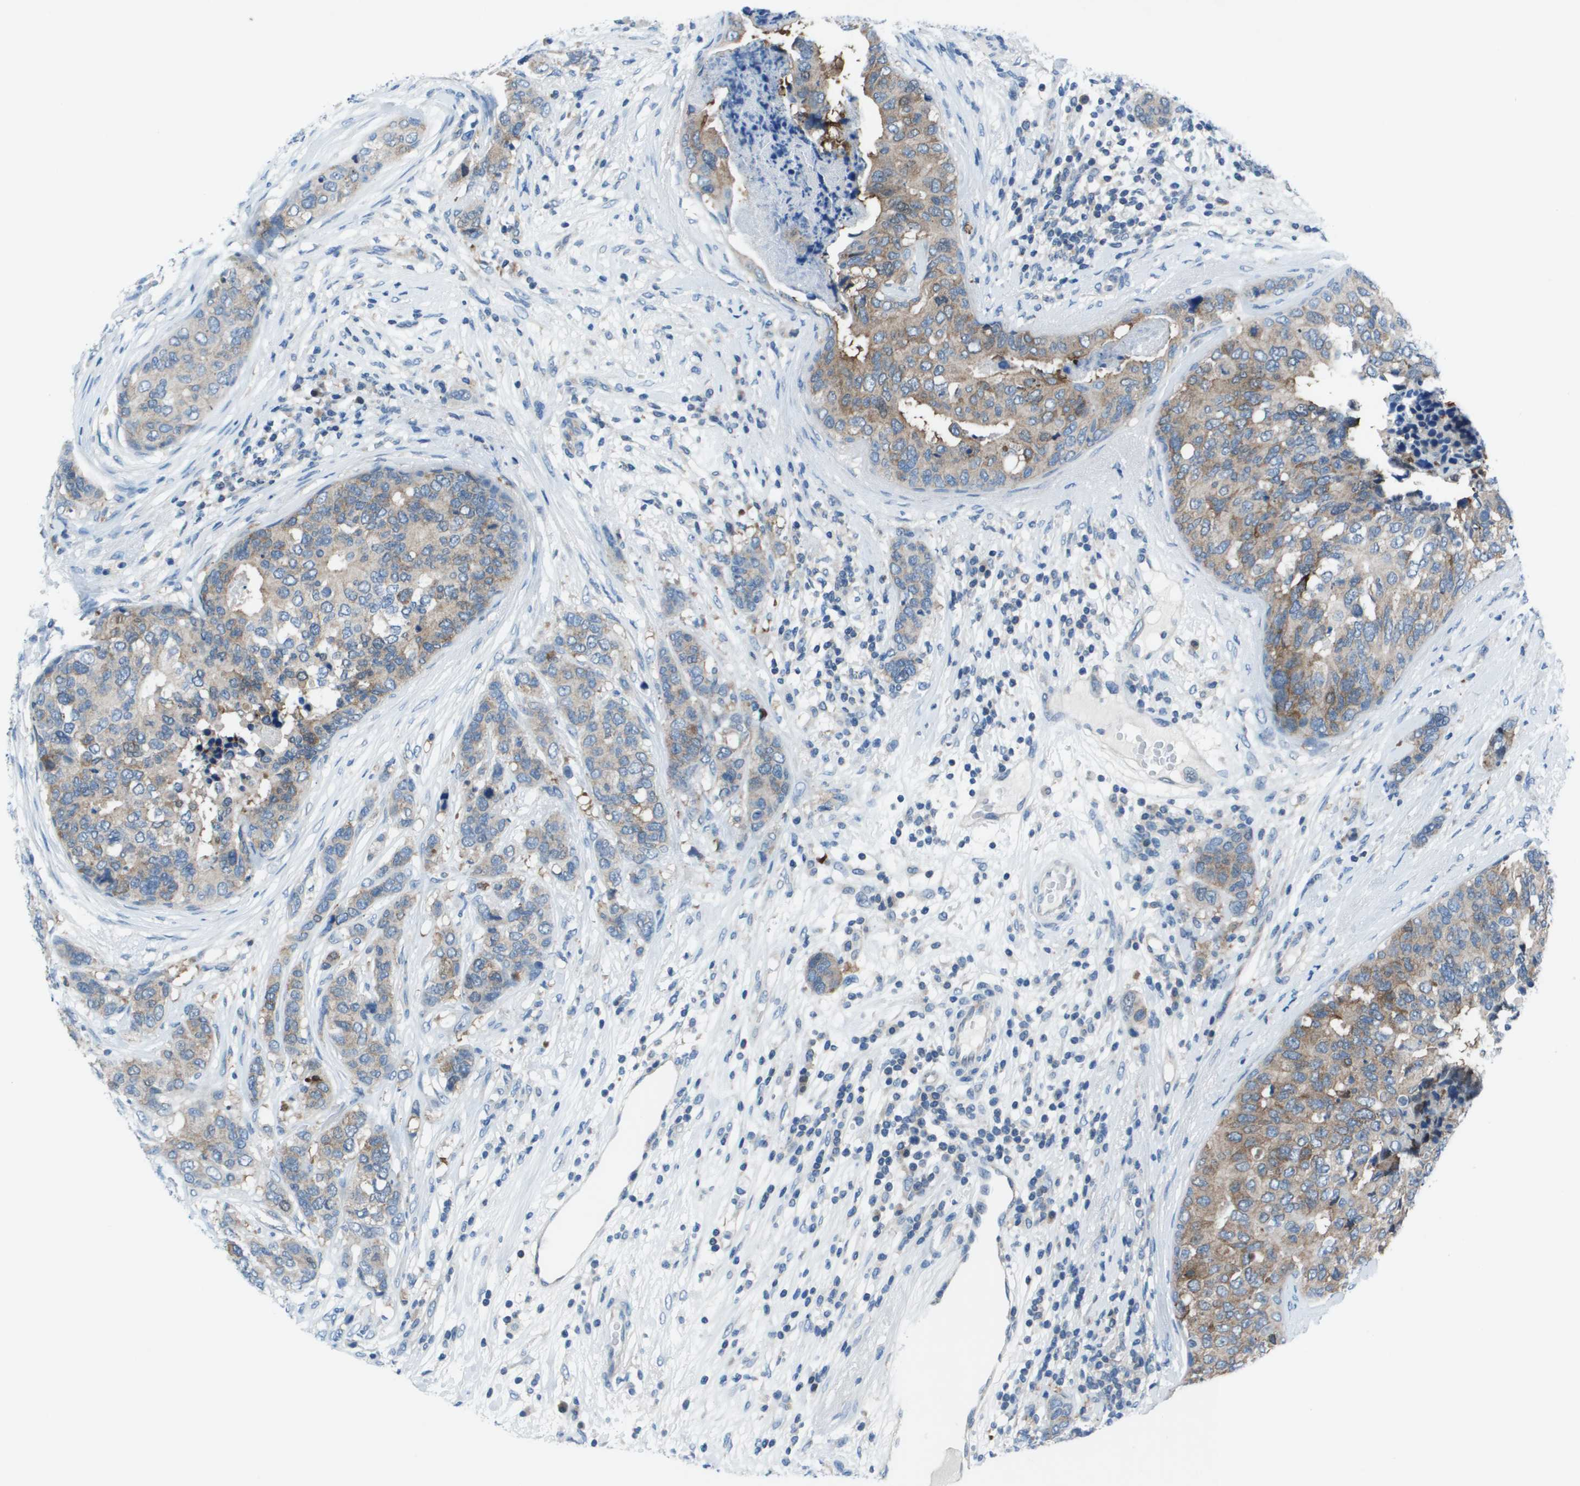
{"staining": {"intensity": "weak", "quantity": "25%-75%", "location": "cytoplasmic/membranous"}, "tissue": "breast cancer", "cell_type": "Tumor cells", "image_type": "cancer", "snomed": [{"axis": "morphology", "description": "Lobular carcinoma"}, {"axis": "topography", "description": "Breast"}], "caption": "IHC of human breast cancer displays low levels of weak cytoplasmic/membranous expression in approximately 25%-75% of tumor cells. (DAB (3,3'-diaminobenzidine) IHC, brown staining for protein, blue staining for nuclei).", "gene": "STIP1", "patient": {"sex": "female", "age": 59}}